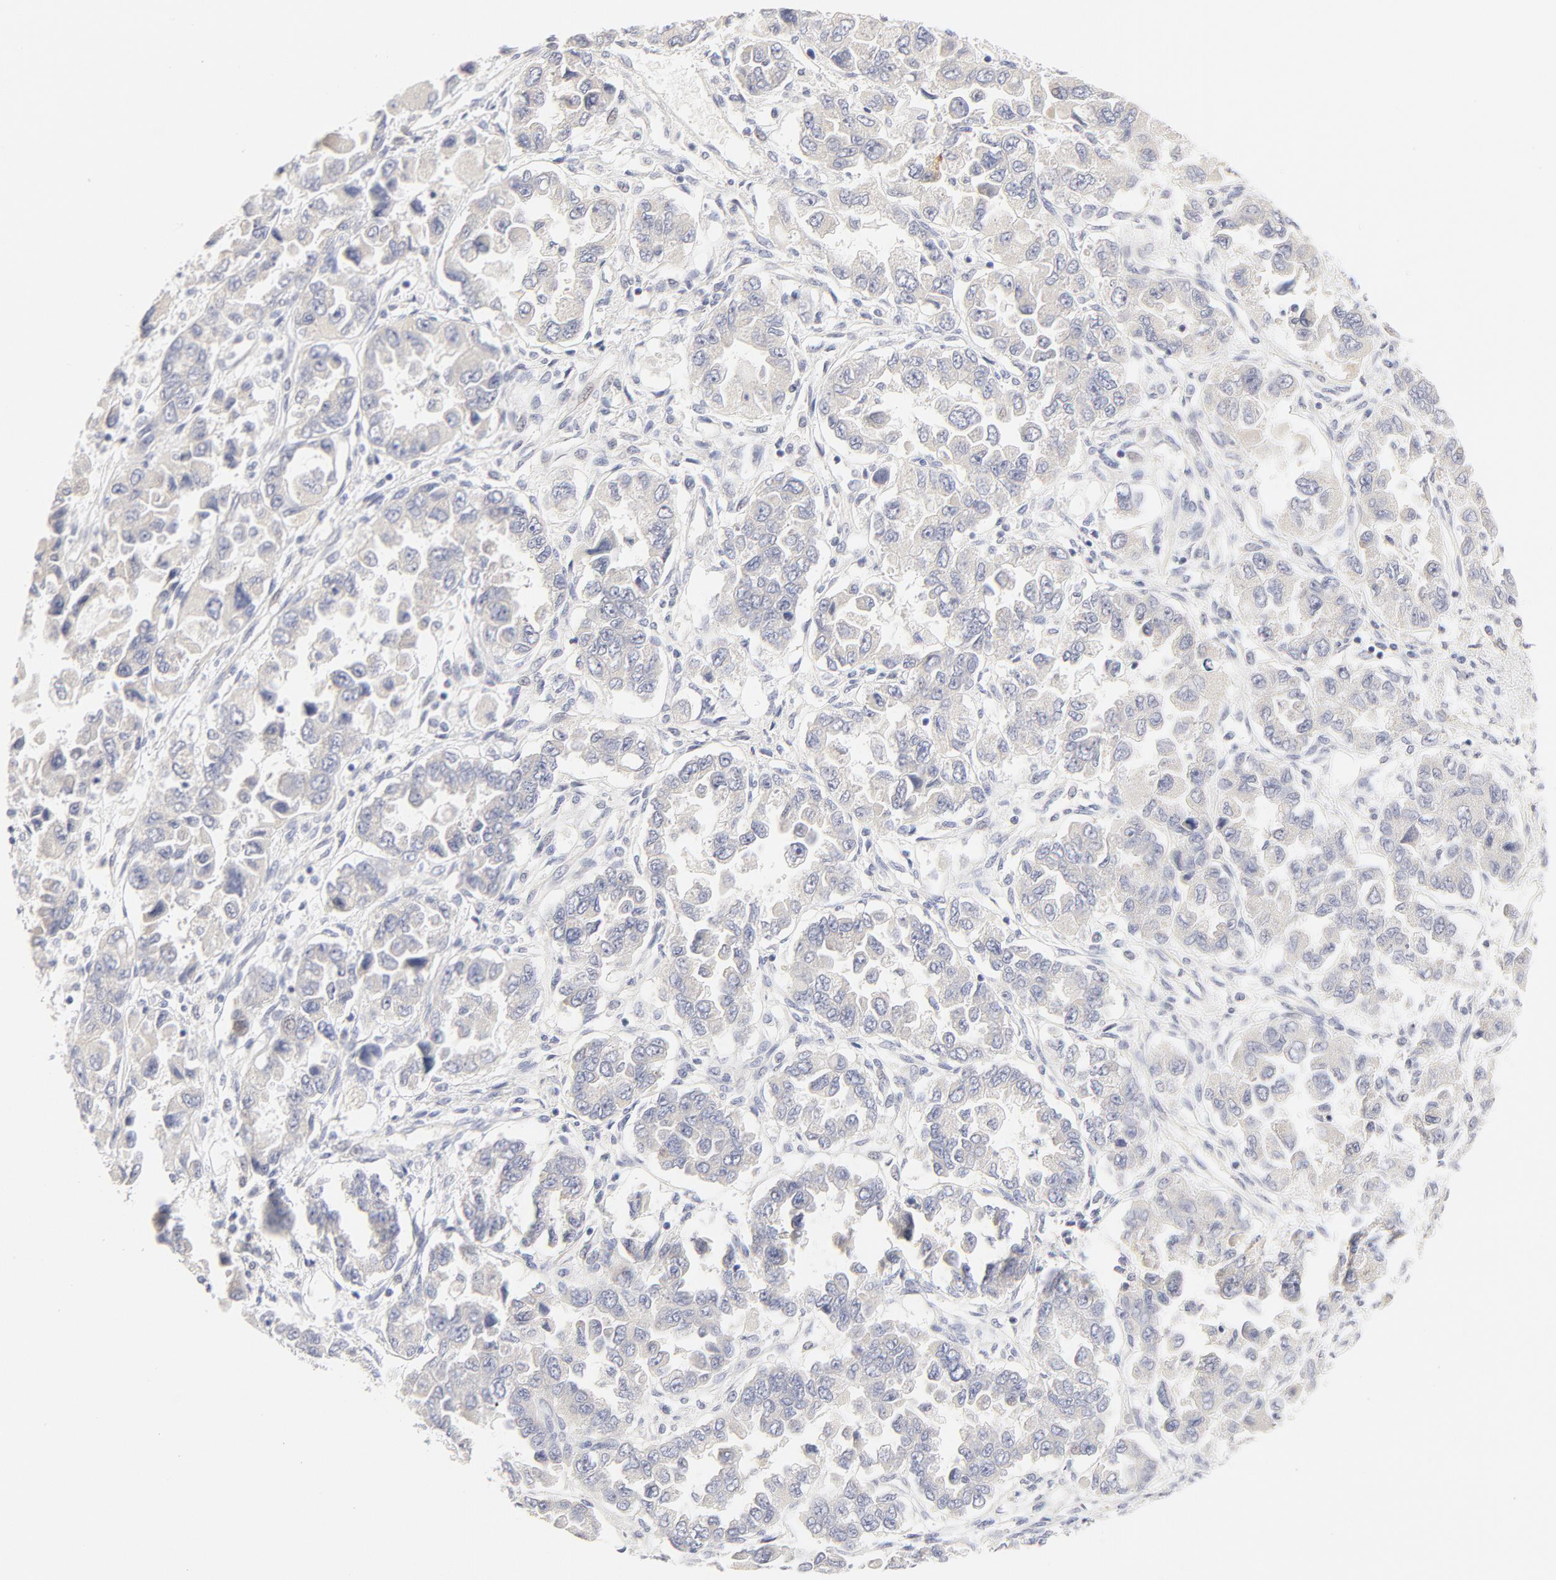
{"staining": {"intensity": "negative", "quantity": "none", "location": "none"}, "tissue": "ovarian cancer", "cell_type": "Tumor cells", "image_type": "cancer", "snomed": [{"axis": "morphology", "description": "Cystadenocarcinoma, serous, NOS"}, {"axis": "topography", "description": "Ovary"}], "caption": "The histopathology image reveals no significant staining in tumor cells of ovarian cancer.", "gene": "NKX2-2", "patient": {"sex": "female", "age": 84}}